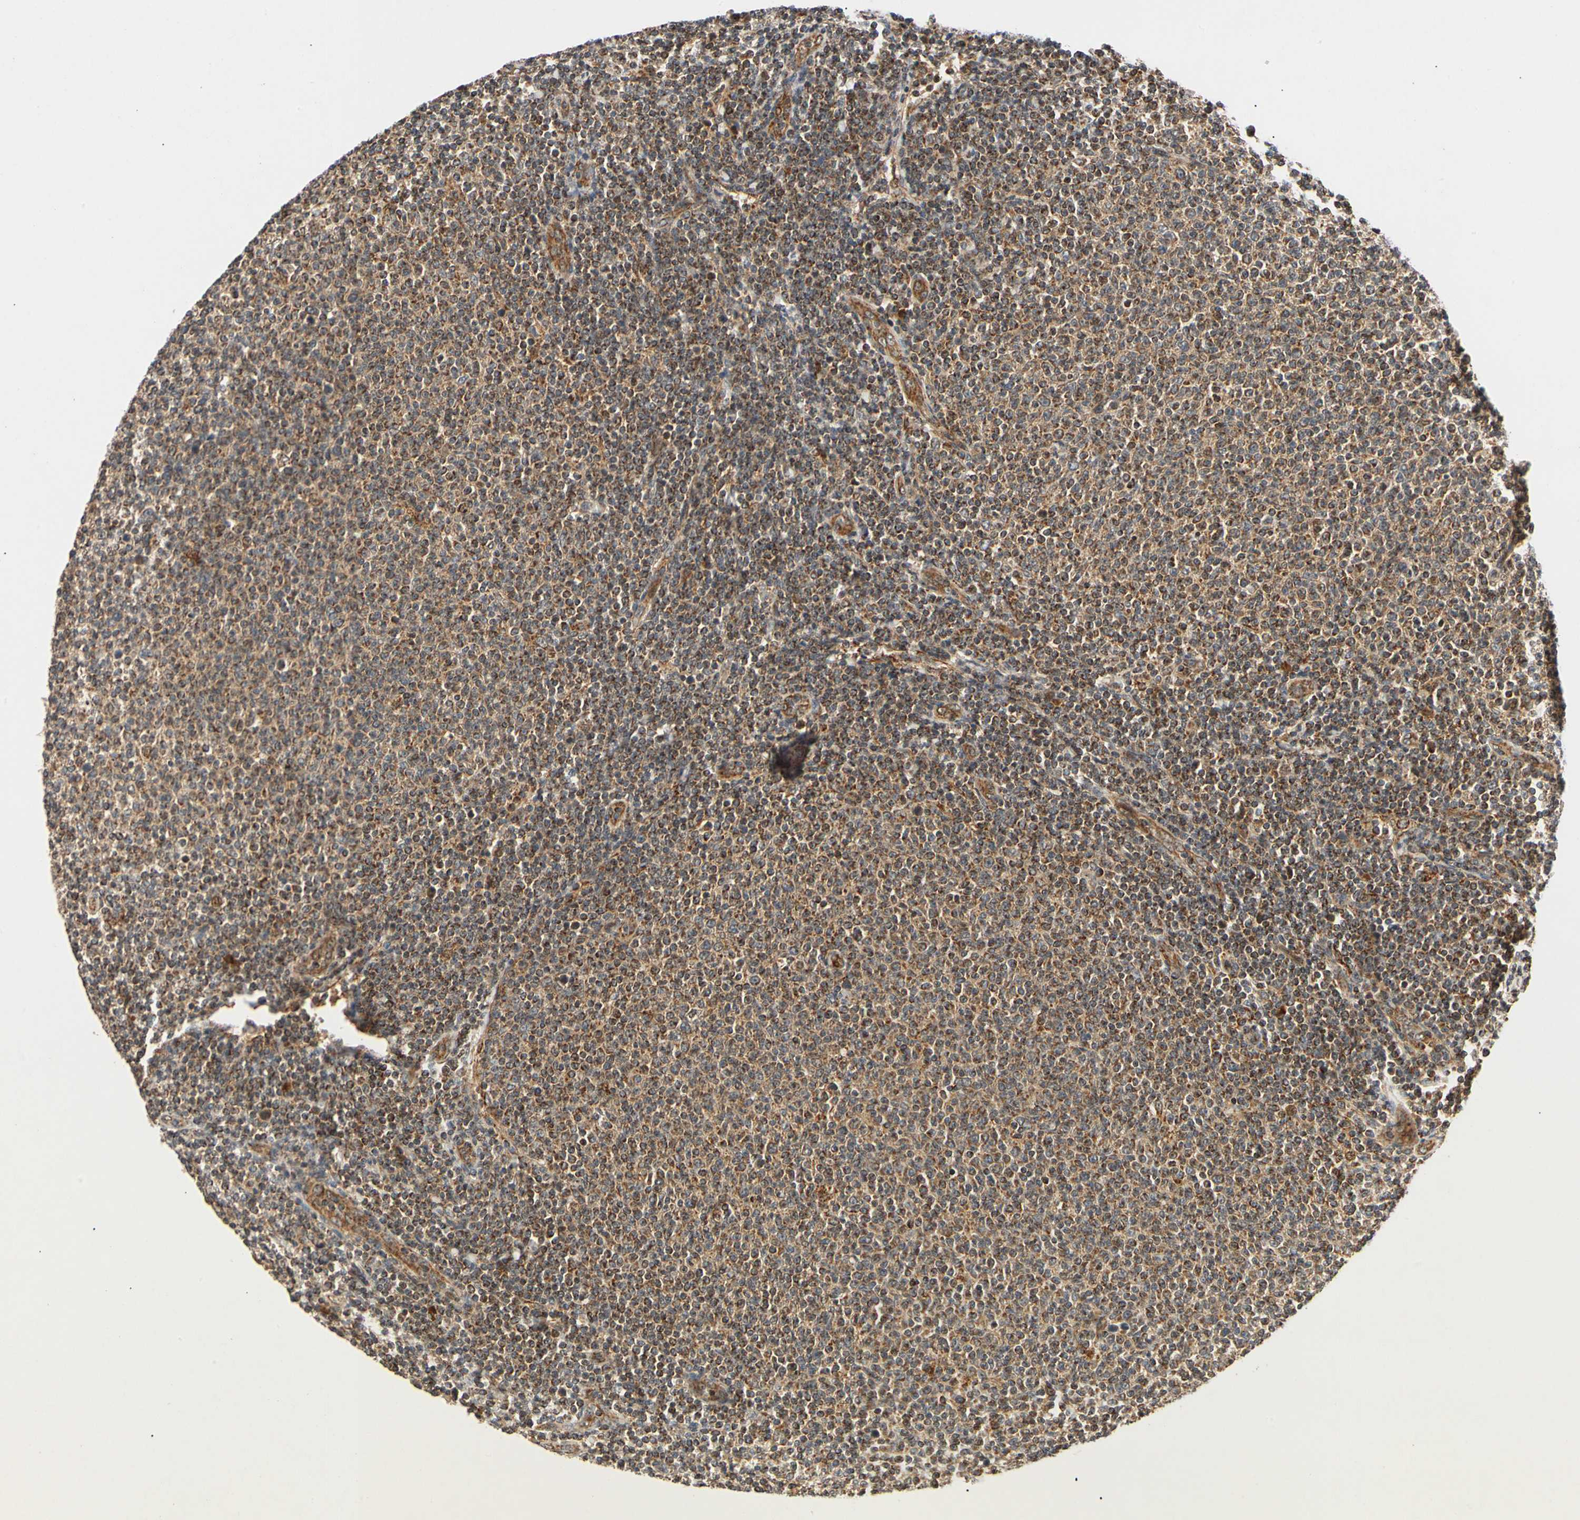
{"staining": {"intensity": "moderate", "quantity": ">75%", "location": "cytoplasmic/membranous"}, "tissue": "lymphoma", "cell_type": "Tumor cells", "image_type": "cancer", "snomed": [{"axis": "morphology", "description": "Malignant lymphoma, non-Hodgkin's type, Low grade"}, {"axis": "topography", "description": "Lymph node"}], "caption": "Tumor cells demonstrate moderate cytoplasmic/membranous positivity in about >75% of cells in lymphoma. The protein of interest is shown in brown color, while the nuclei are stained blue.", "gene": "MRPS22", "patient": {"sex": "male", "age": 66}}